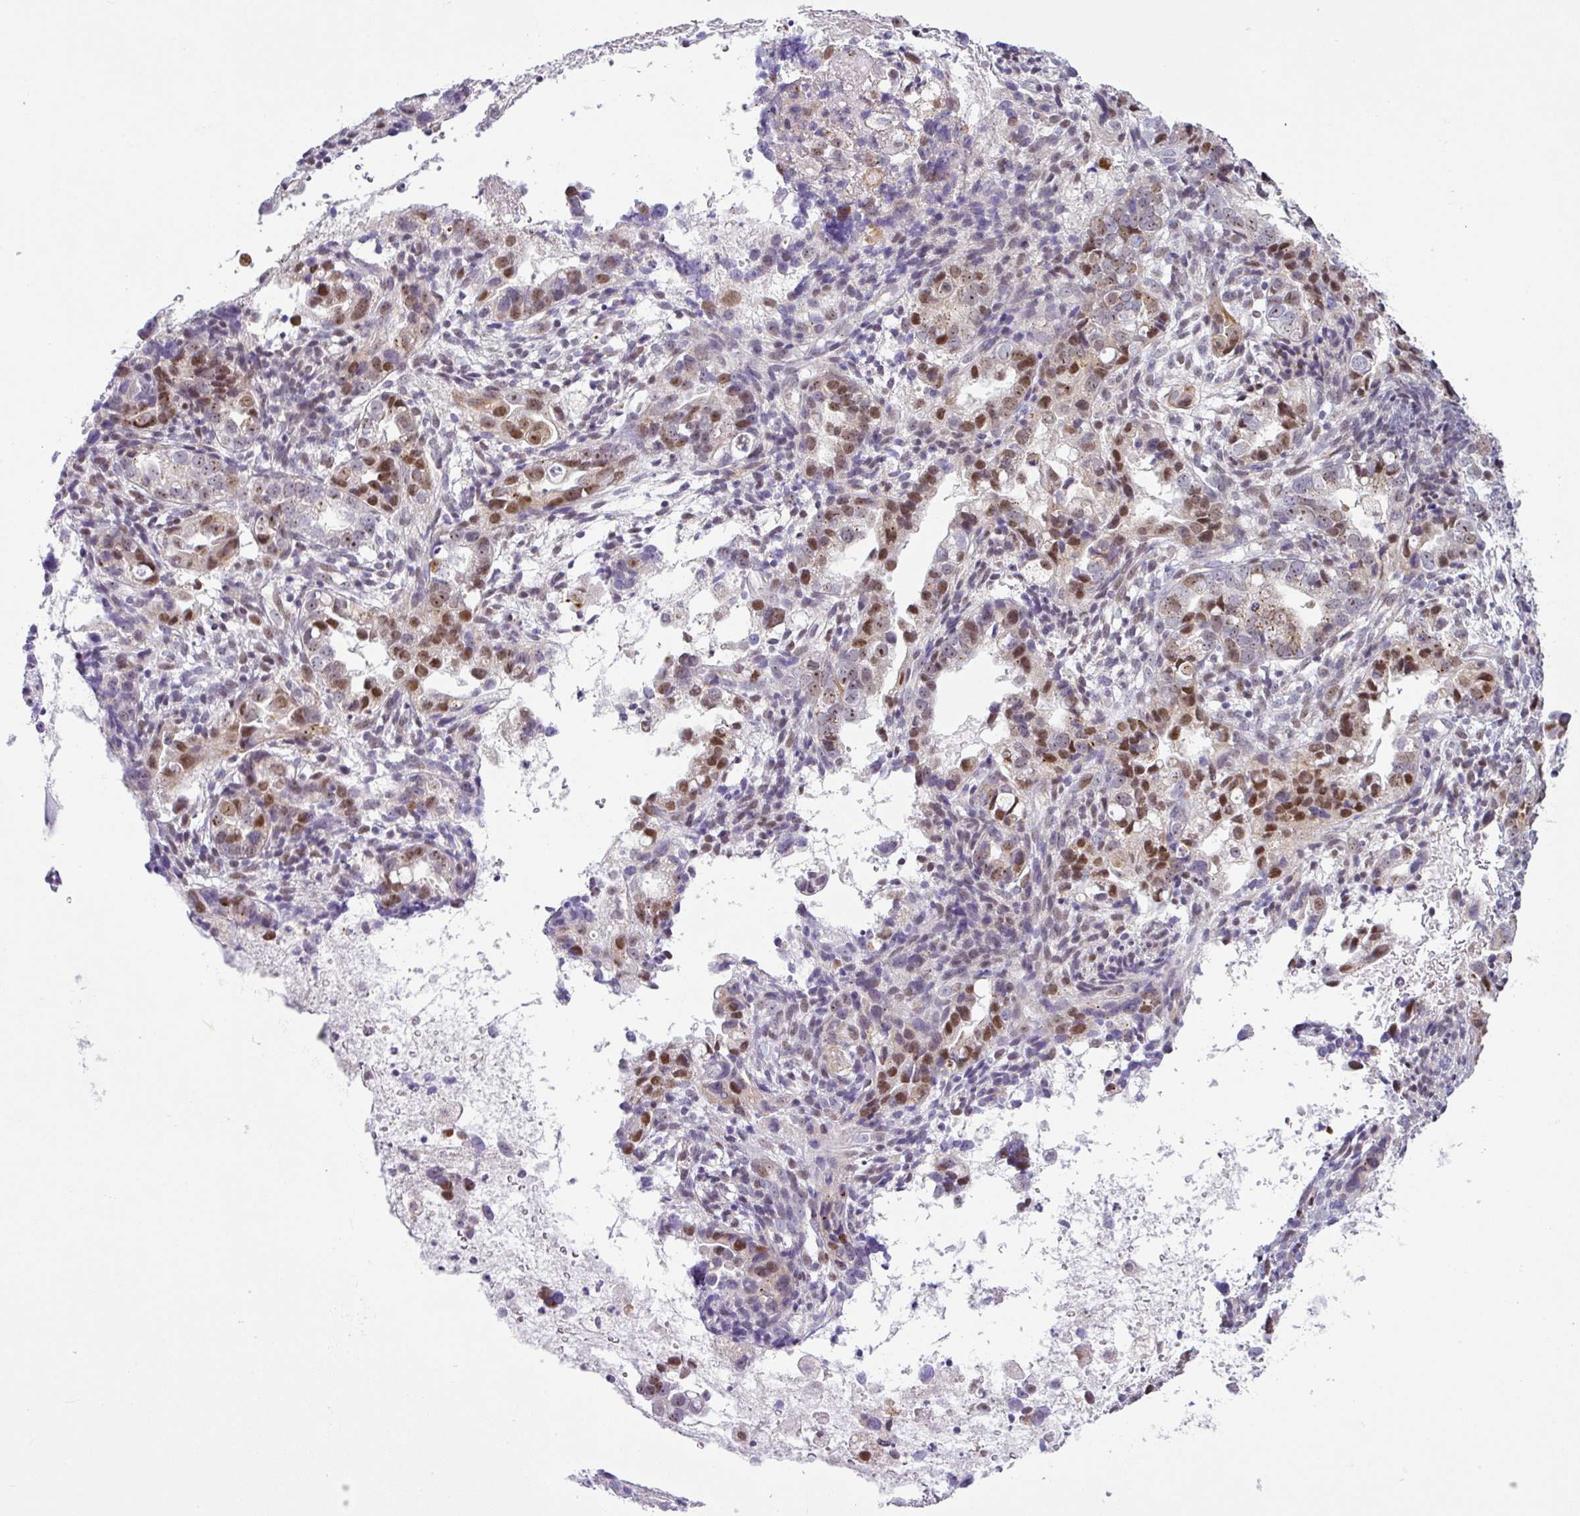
{"staining": {"intensity": "moderate", "quantity": ">75%", "location": "nuclear"}, "tissue": "endometrial cancer", "cell_type": "Tumor cells", "image_type": "cancer", "snomed": [{"axis": "morphology", "description": "Adenocarcinoma, NOS"}, {"axis": "topography", "description": "Endometrium"}], "caption": "The micrograph shows immunohistochemical staining of endometrial cancer. There is moderate nuclear staining is identified in approximately >75% of tumor cells.", "gene": "NDUFB2", "patient": {"sex": "female", "age": 57}}